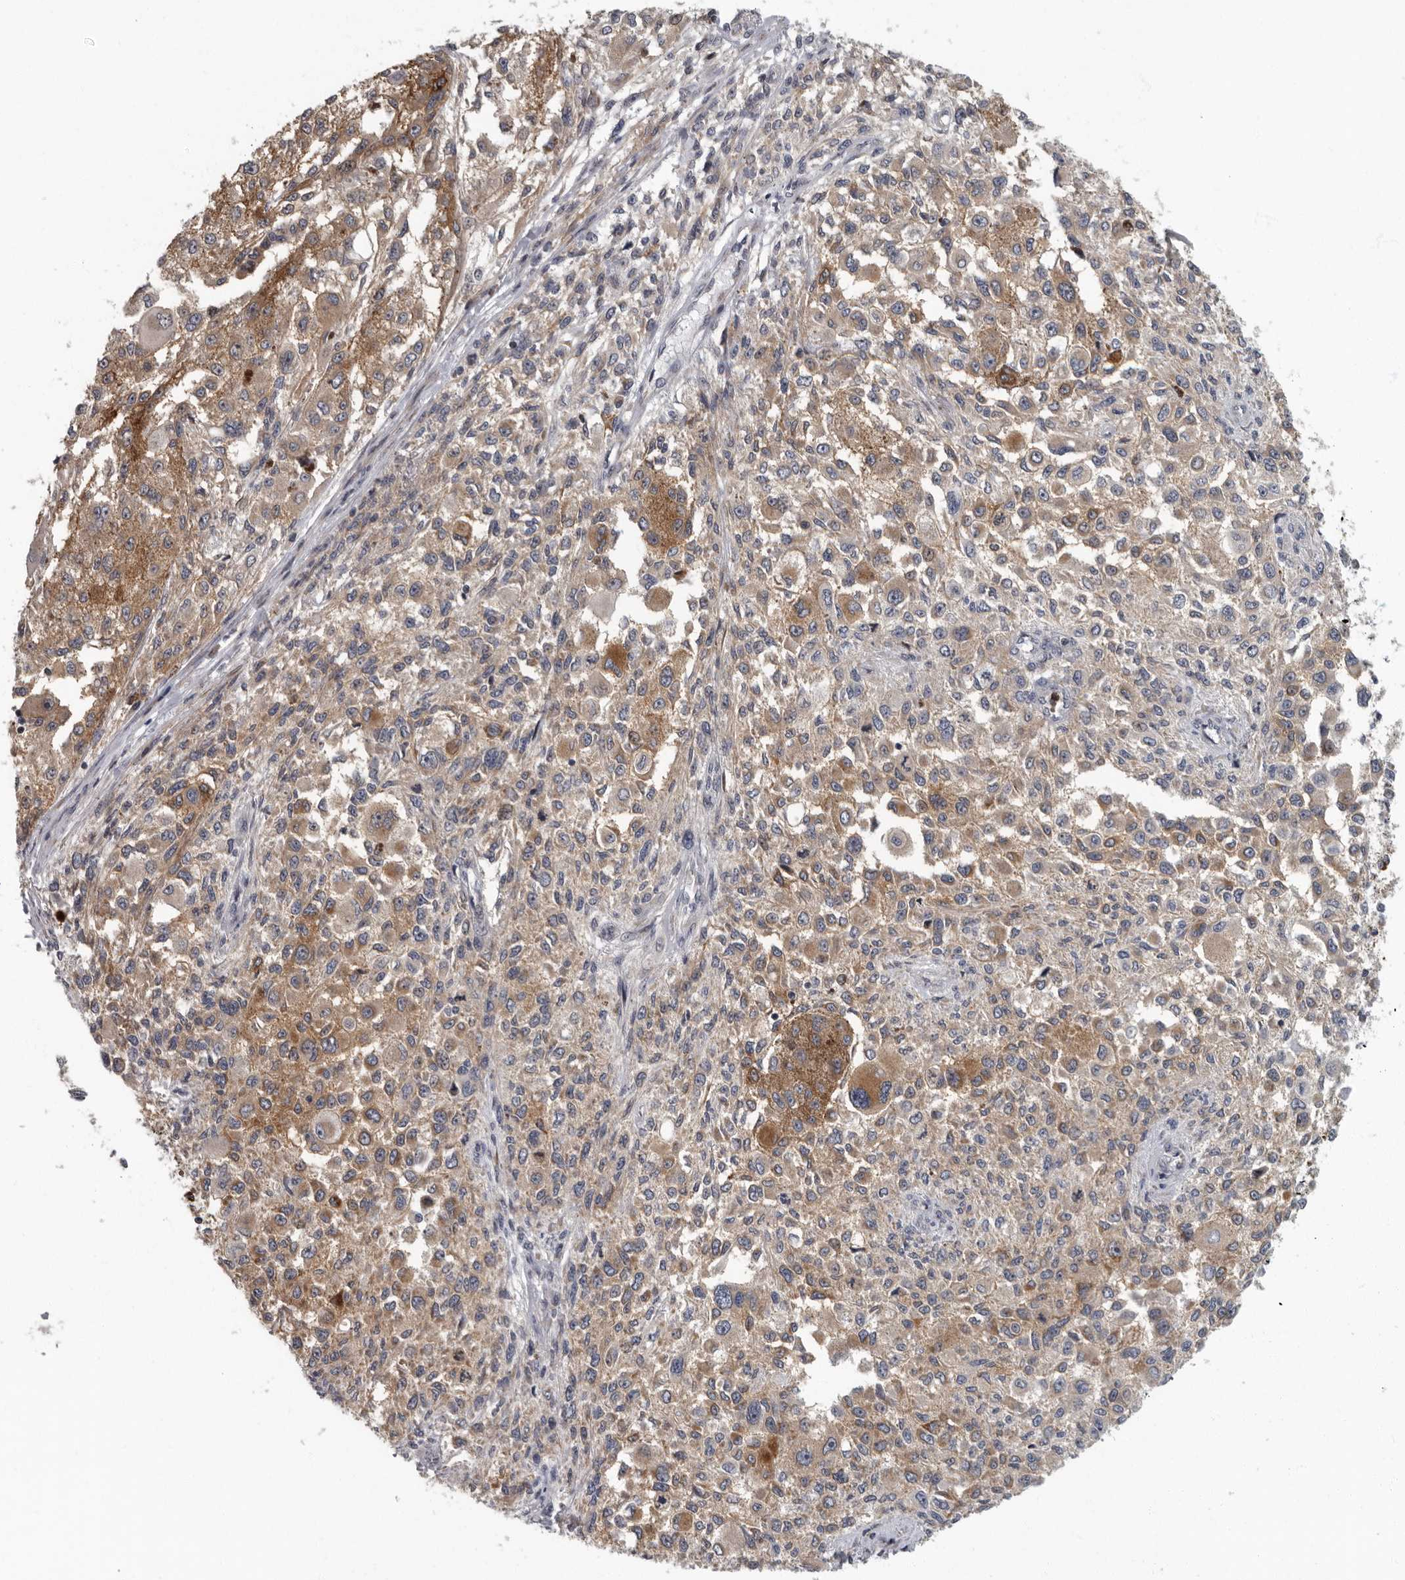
{"staining": {"intensity": "moderate", "quantity": ">75%", "location": "cytoplasmic/membranous"}, "tissue": "melanoma", "cell_type": "Tumor cells", "image_type": "cancer", "snomed": [{"axis": "morphology", "description": "Necrosis, NOS"}, {"axis": "morphology", "description": "Malignant melanoma, NOS"}, {"axis": "topography", "description": "Skin"}], "caption": "Human melanoma stained with a brown dye exhibits moderate cytoplasmic/membranous positive staining in about >75% of tumor cells.", "gene": "PDCD11", "patient": {"sex": "female", "age": 87}}